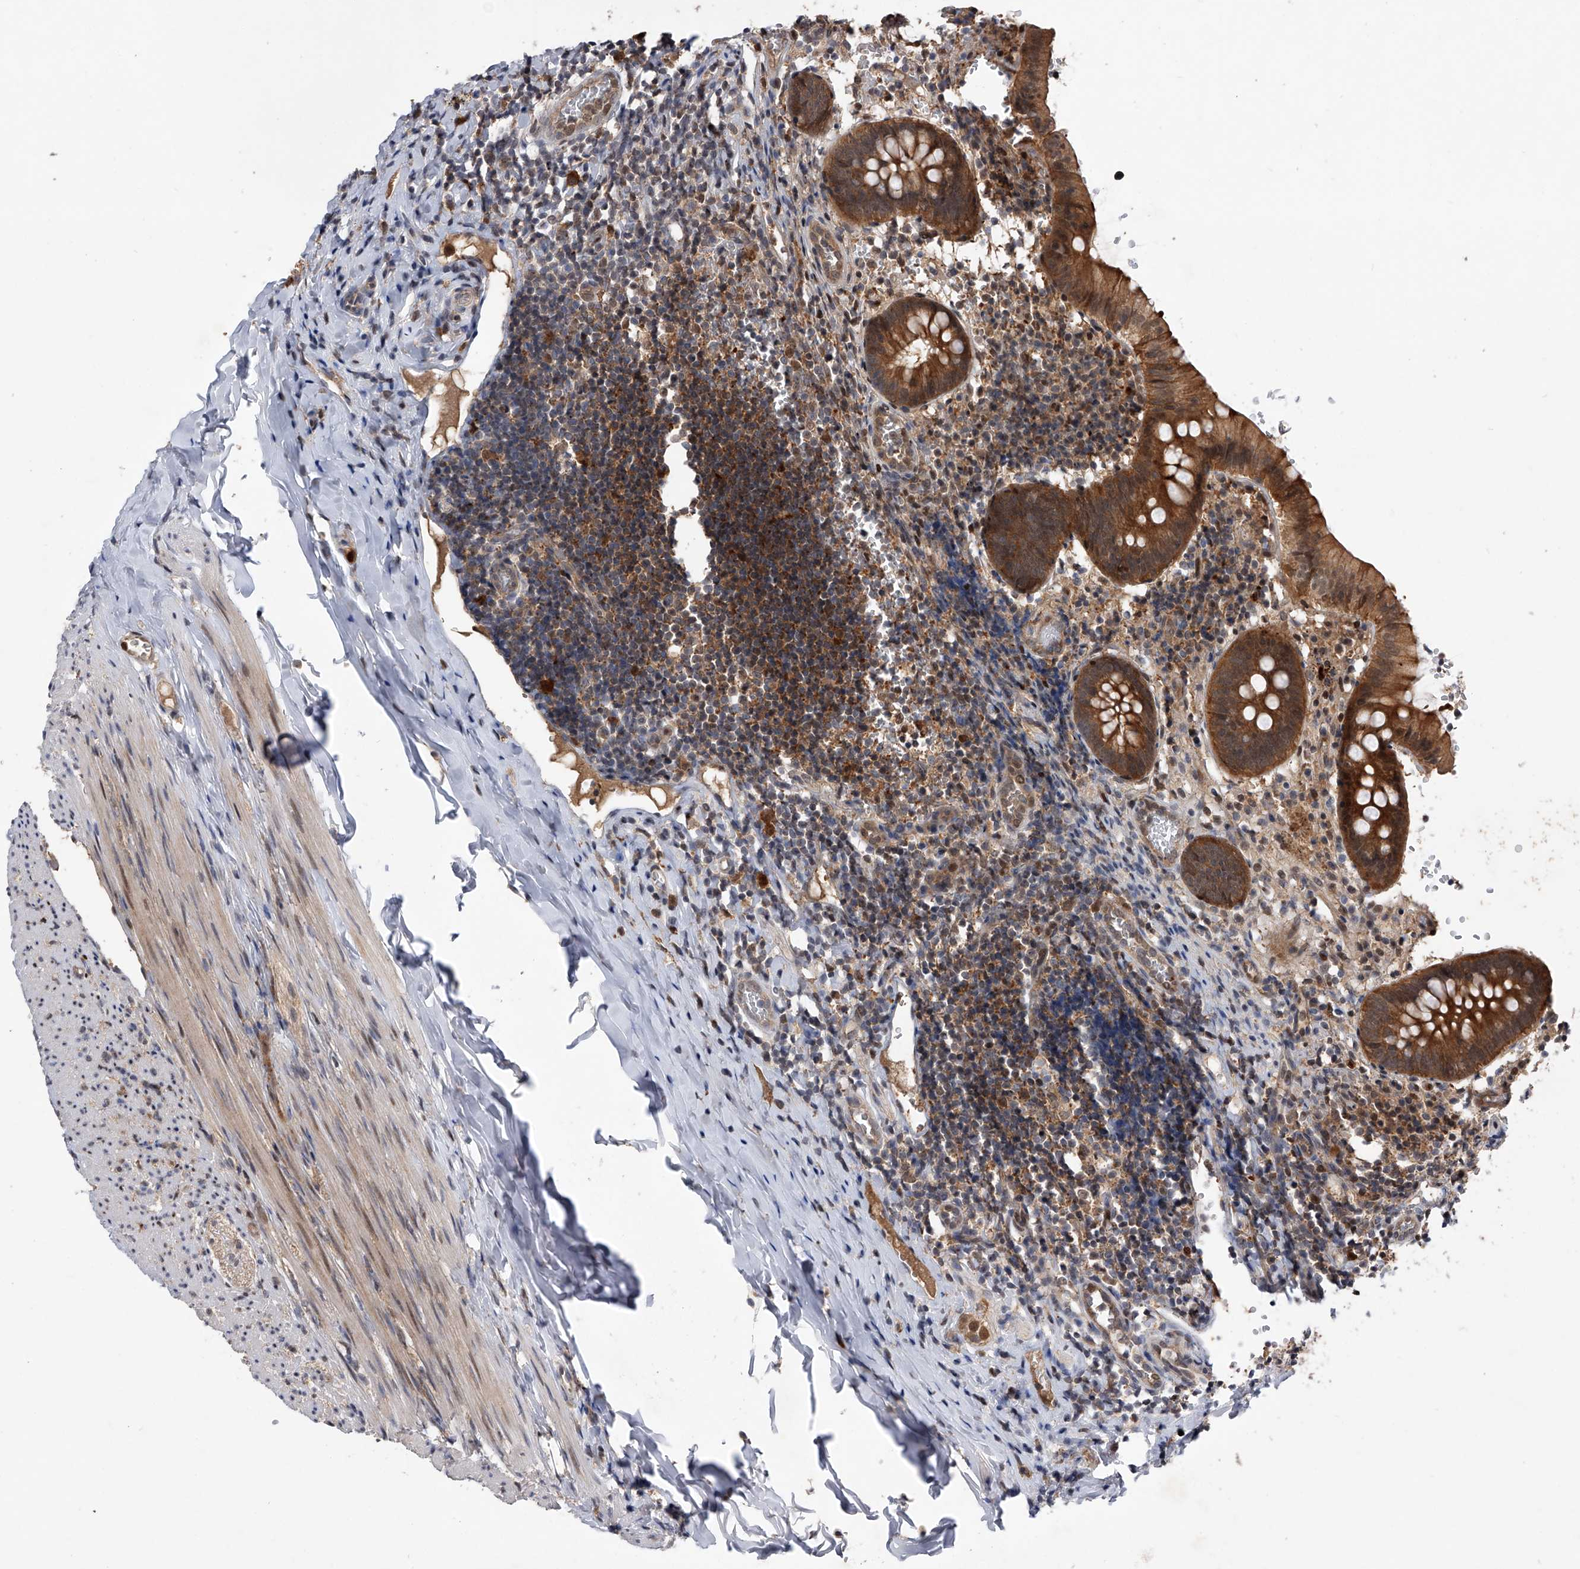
{"staining": {"intensity": "strong", "quantity": ">75%", "location": "cytoplasmic/membranous,nuclear"}, "tissue": "appendix", "cell_type": "Glandular cells", "image_type": "normal", "snomed": [{"axis": "morphology", "description": "Normal tissue, NOS"}, {"axis": "topography", "description": "Appendix"}], "caption": "Glandular cells demonstrate high levels of strong cytoplasmic/membranous,nuclear positivity in approximately >75% of cells in normal appendix. The staining is performed using DAB brown chromogen to label protein expression. The nuclei are counter-stained blue using hematoxylin.", "gene": "RWDD2A", "patient": {"sex": "male", "age": 8}}